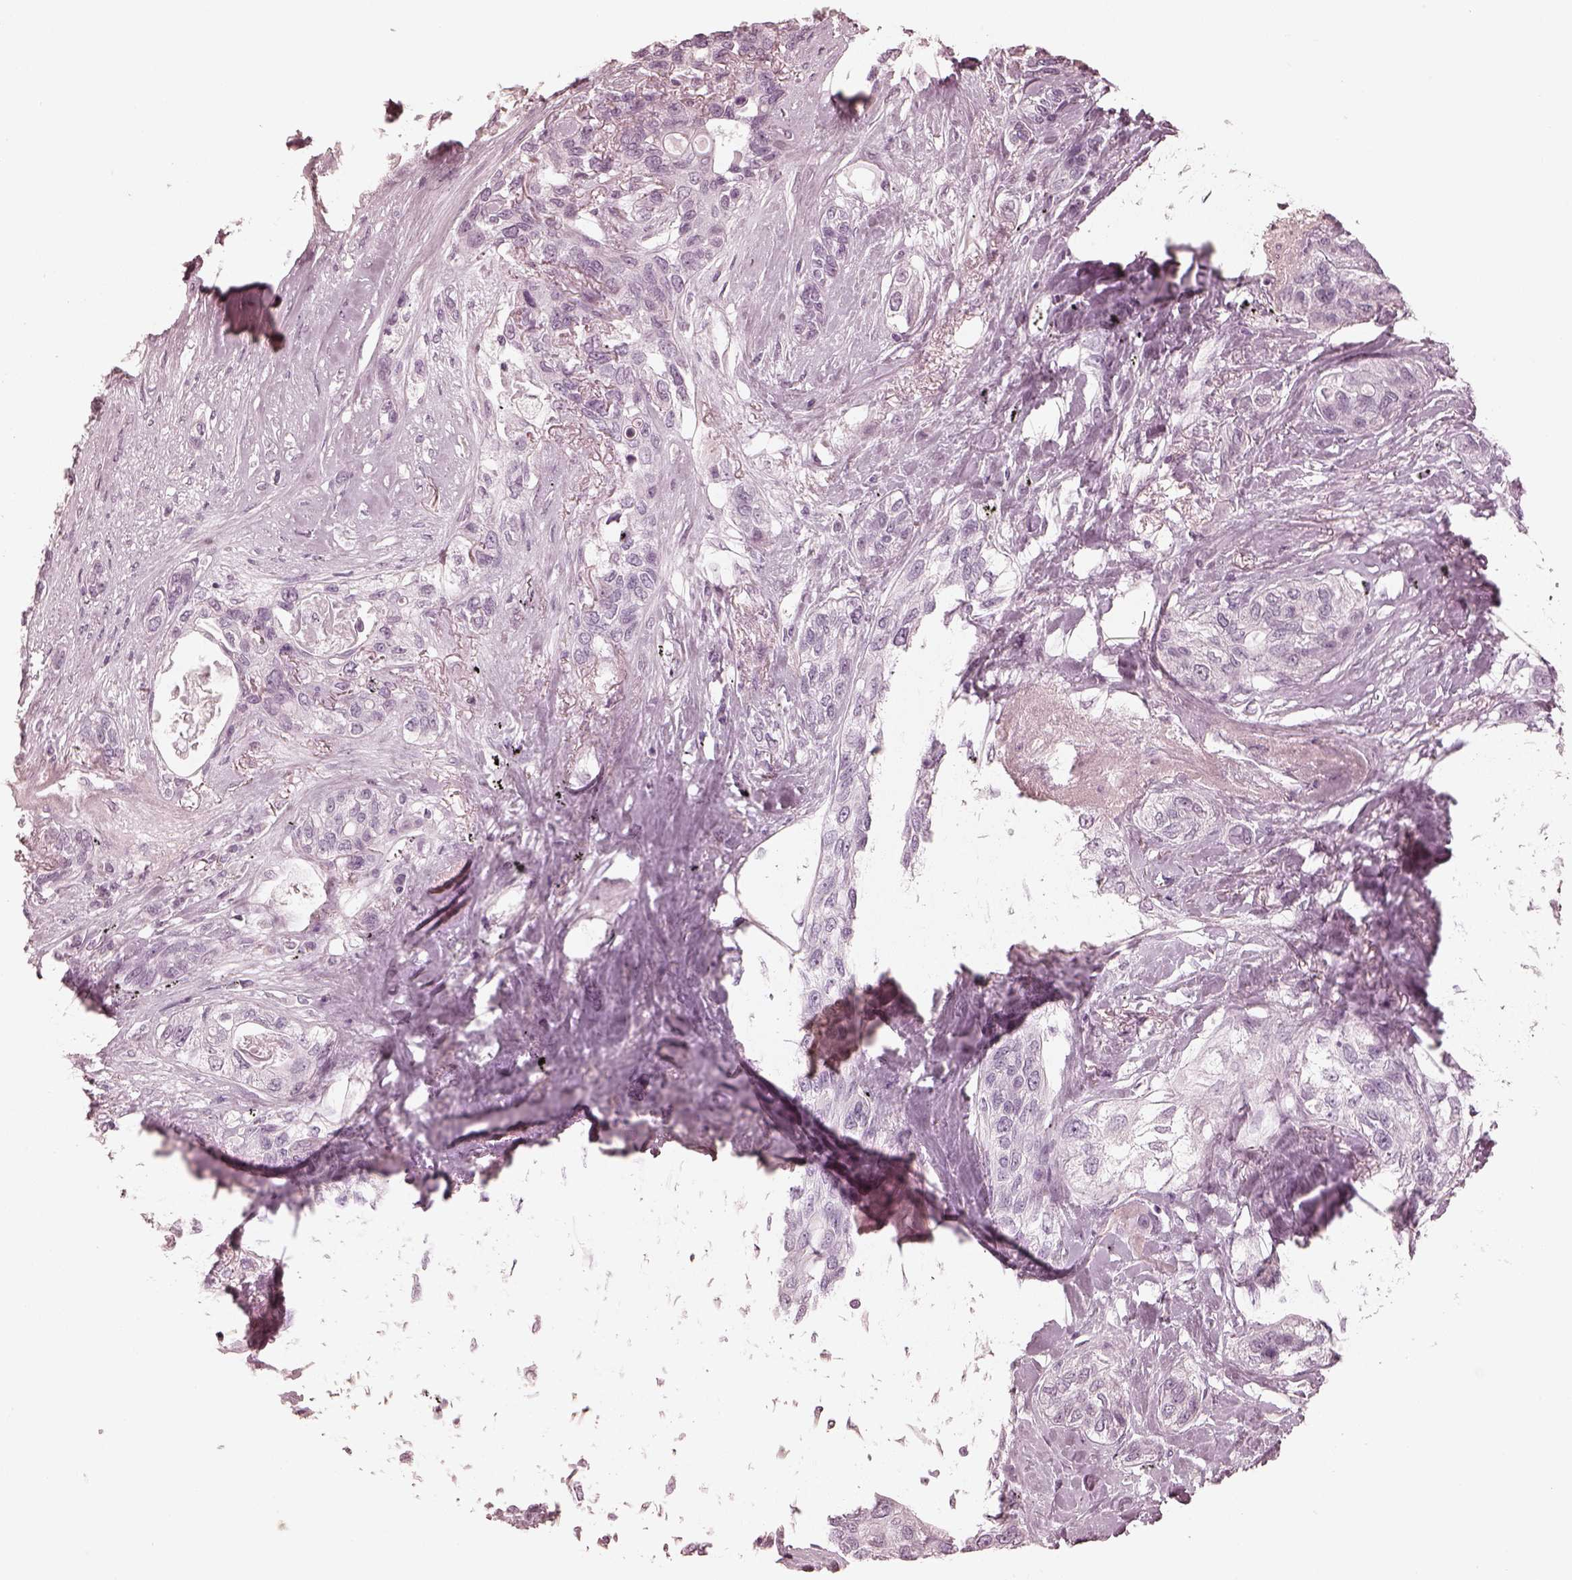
{"staining": {"intensity": "negative", "quantity": "none", "location": "none"}, "tissue": "lung cancer", "cell_type": "Tumor cells", "image_type": "cancer", "snomed": [{"axis": "morphology", "description": "Squamous cell carcinoma, NOS"}, {"axis": "topography", "description": "Lung"}], "caption": "The micrograph displays no significant expression in tumor cells of lung squamous cell carcinoma. (DAB IHC with hematoxylin counter stain).", "gene": "CALR3", "patient": {"sex": "female", "age": 70}}